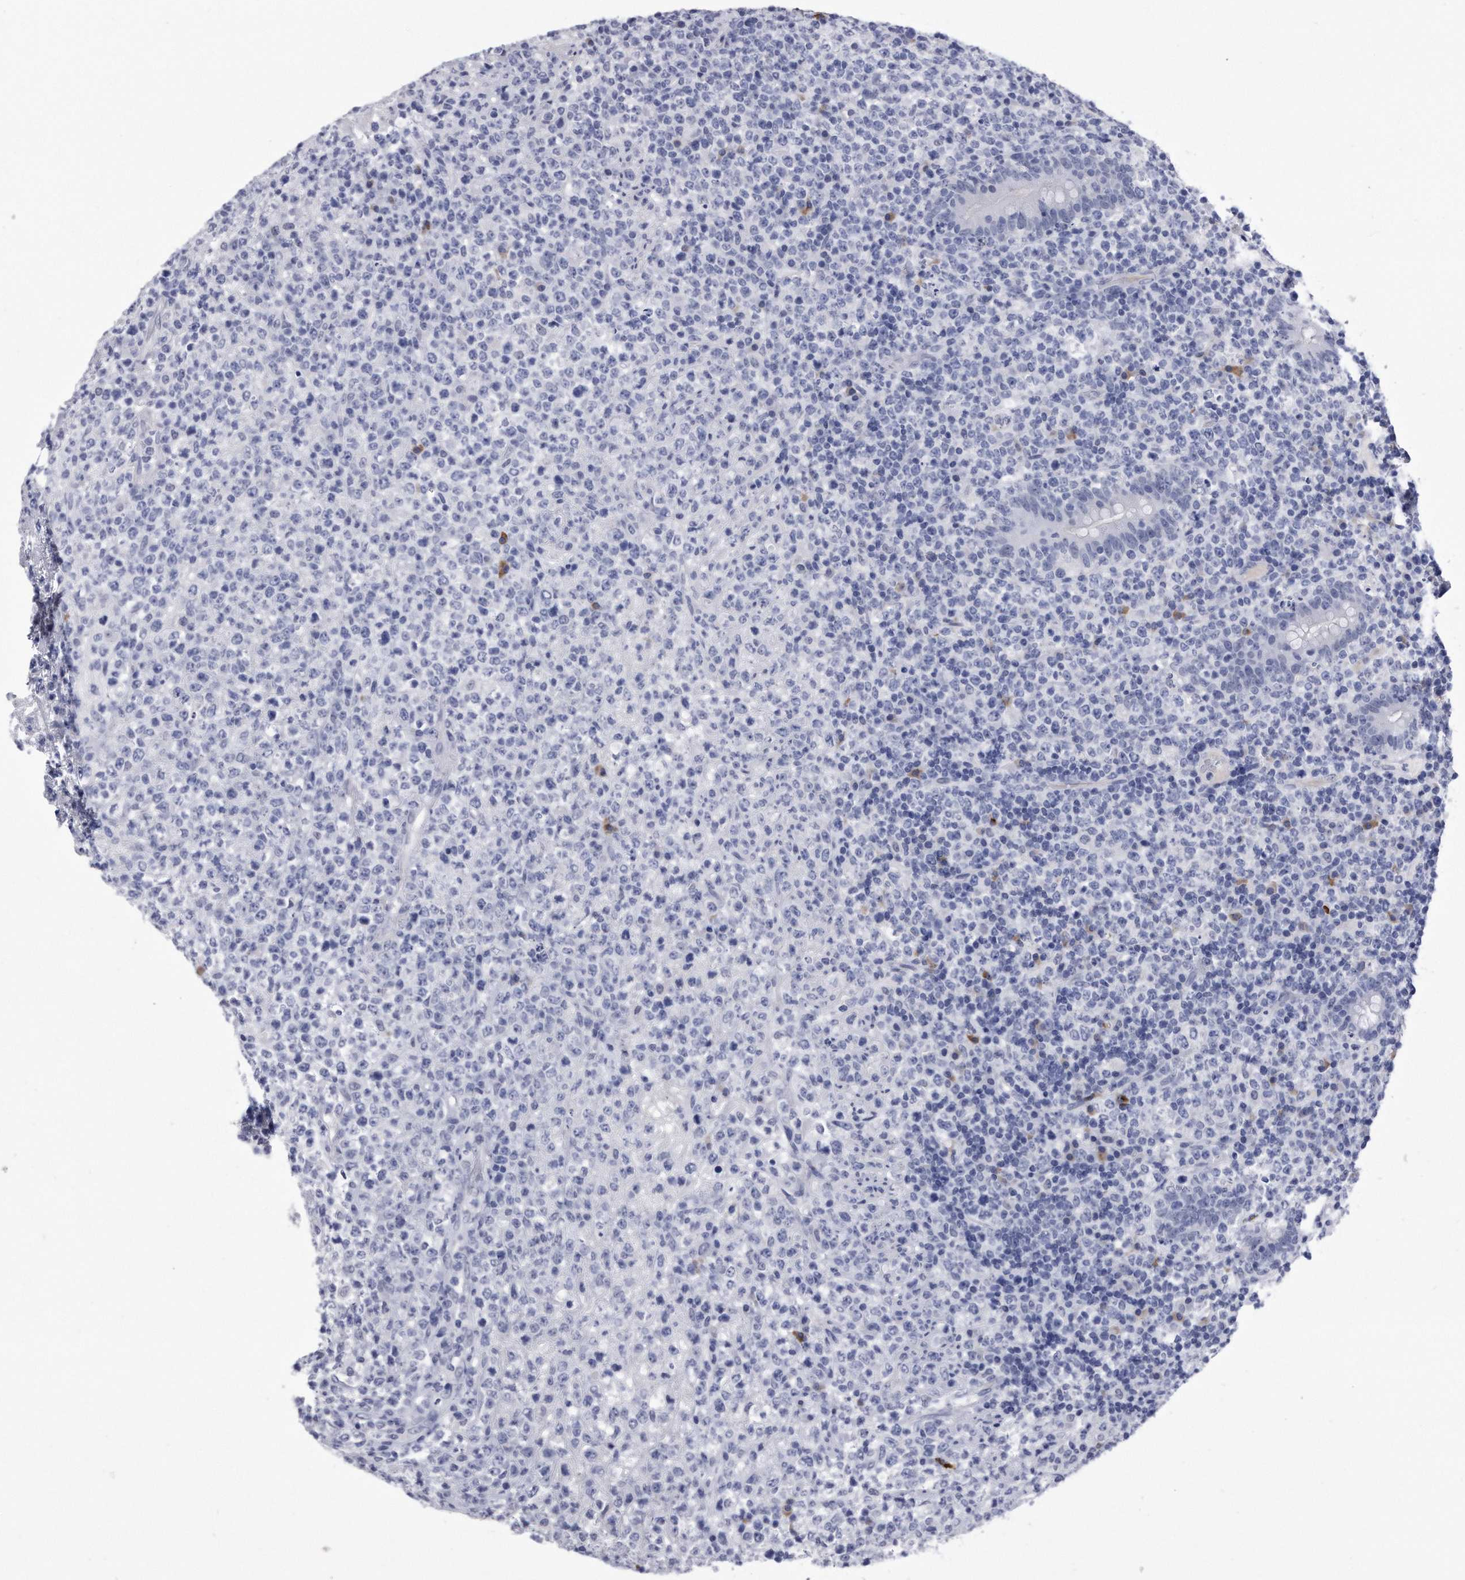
{"staining": {"intensity": "negative", "quantity": "none", "location": "none"}, "tissue": "lymphoma", "cell_type": "Tumor cells", "image_type": "cancer", "snomed": [{"axis": "morphology", "description": "Malignant lymphoma, non-Hodgkin's type, High grade"}, {"axis": "topography", "description": "Colon"}], "caption": "High power microscopy histopathology image of an immunohistochemistry (IHC) histopathology image of lymphoma, revealing no significant expression in tumor cells.", "gene": "KCTD8", "patient": {"sex": "female", "age": 53}}